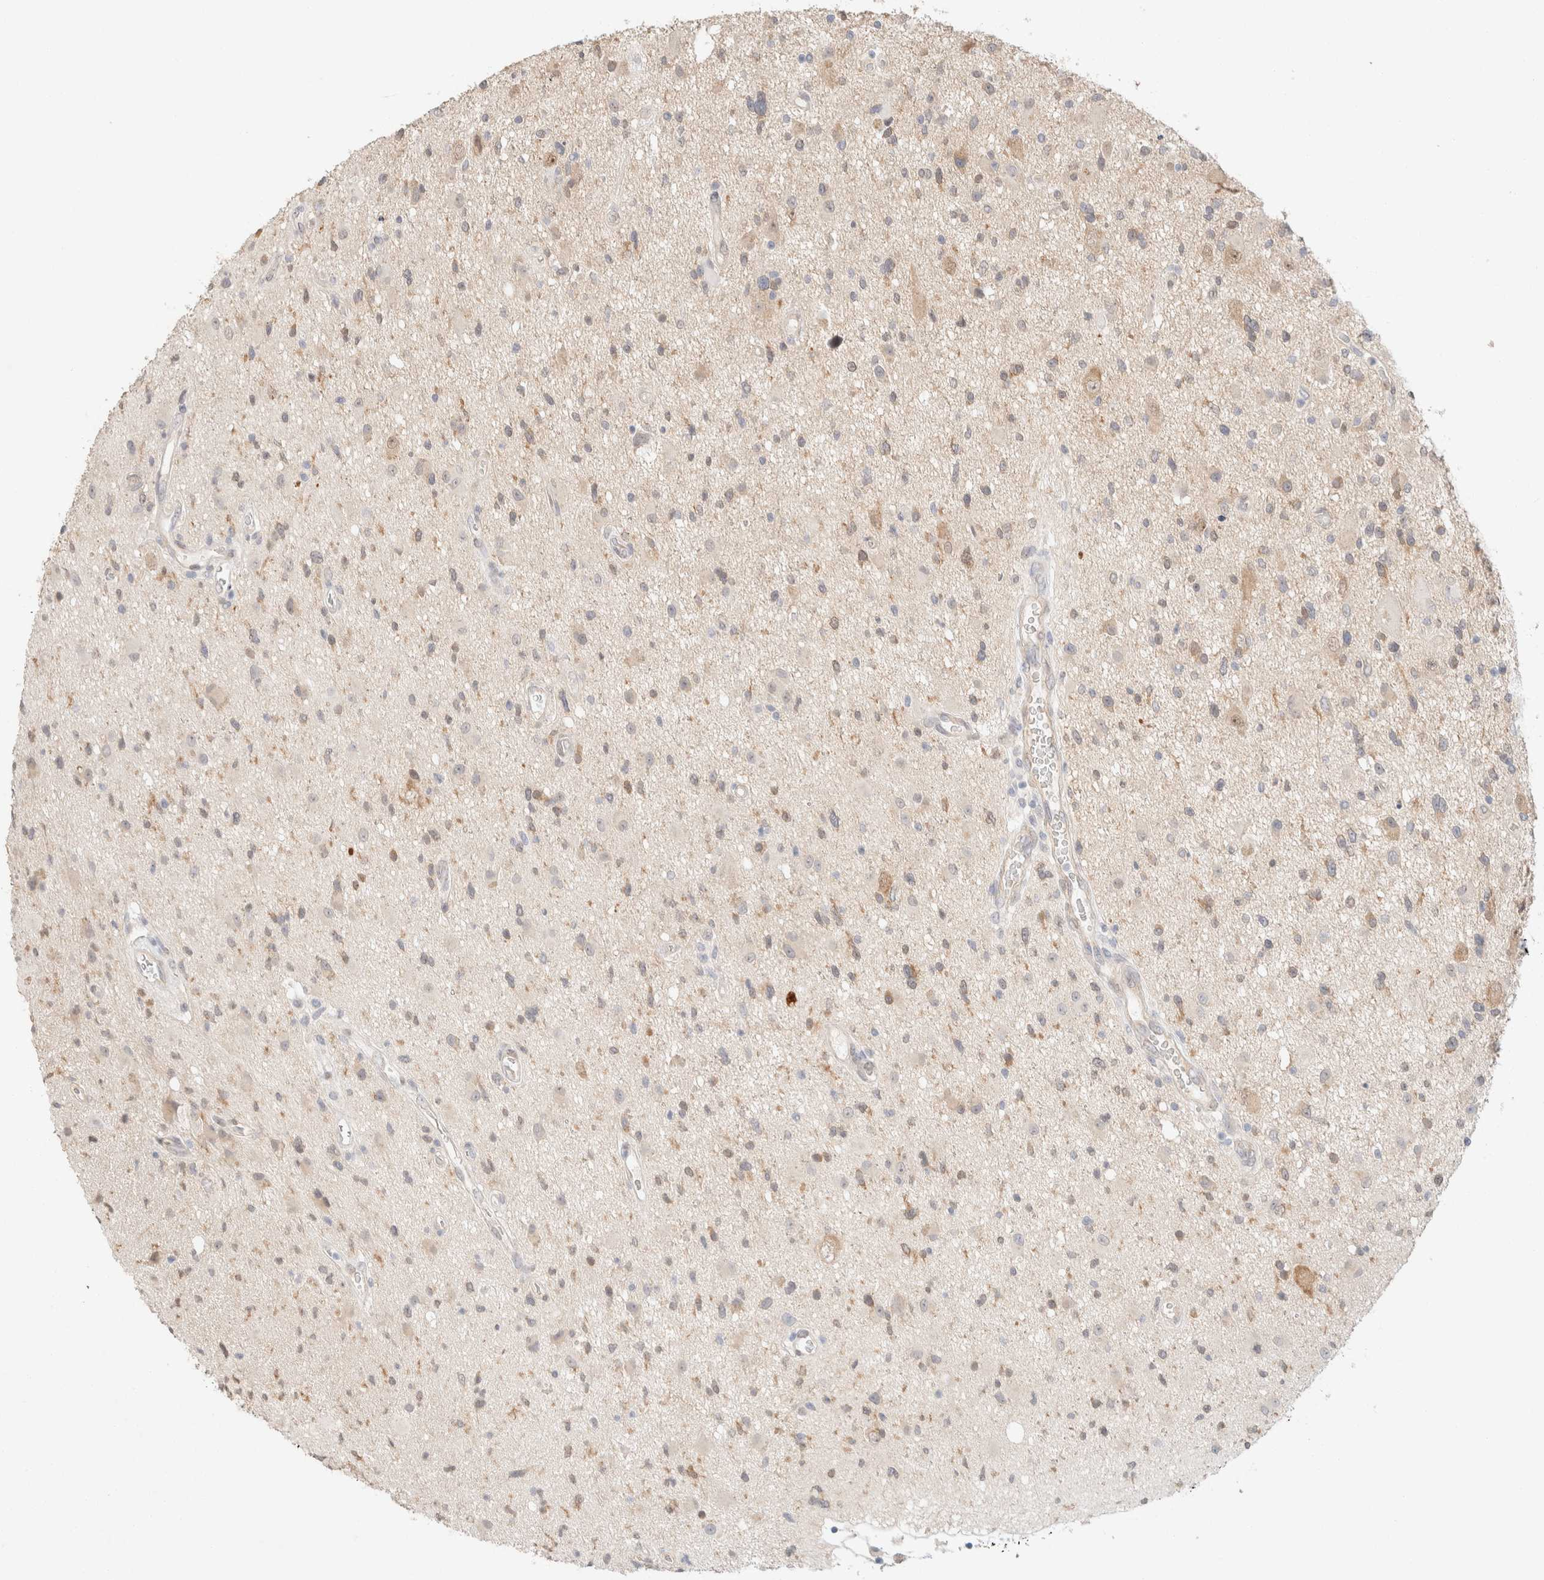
{"staining": {"intensity": "moderate", "quantity": "<25%", "location": "cytoplasmic/membranous"}, "tissue": "glioma", "cell_type": "Tumor cells", "image_type": "cancer", "snomed": [{"axis": "morphology", "description": "Glioma, malignant, High grade"}, {"axis": "topography", "description": "Brain"}], "caption": "Immunohistochemistry photomicrograph of neoplastic tissue: human malignant high-grade glioma stained using immunohistochemistry displays low levels of moderate protein expression localized specifically in the cytoplasmic/membranous of tumor cells, appearing as a cytoplasmic/membranous brown color.", "gene": "CSNK1E", "patient": {"sex": "male", "age": 33}}